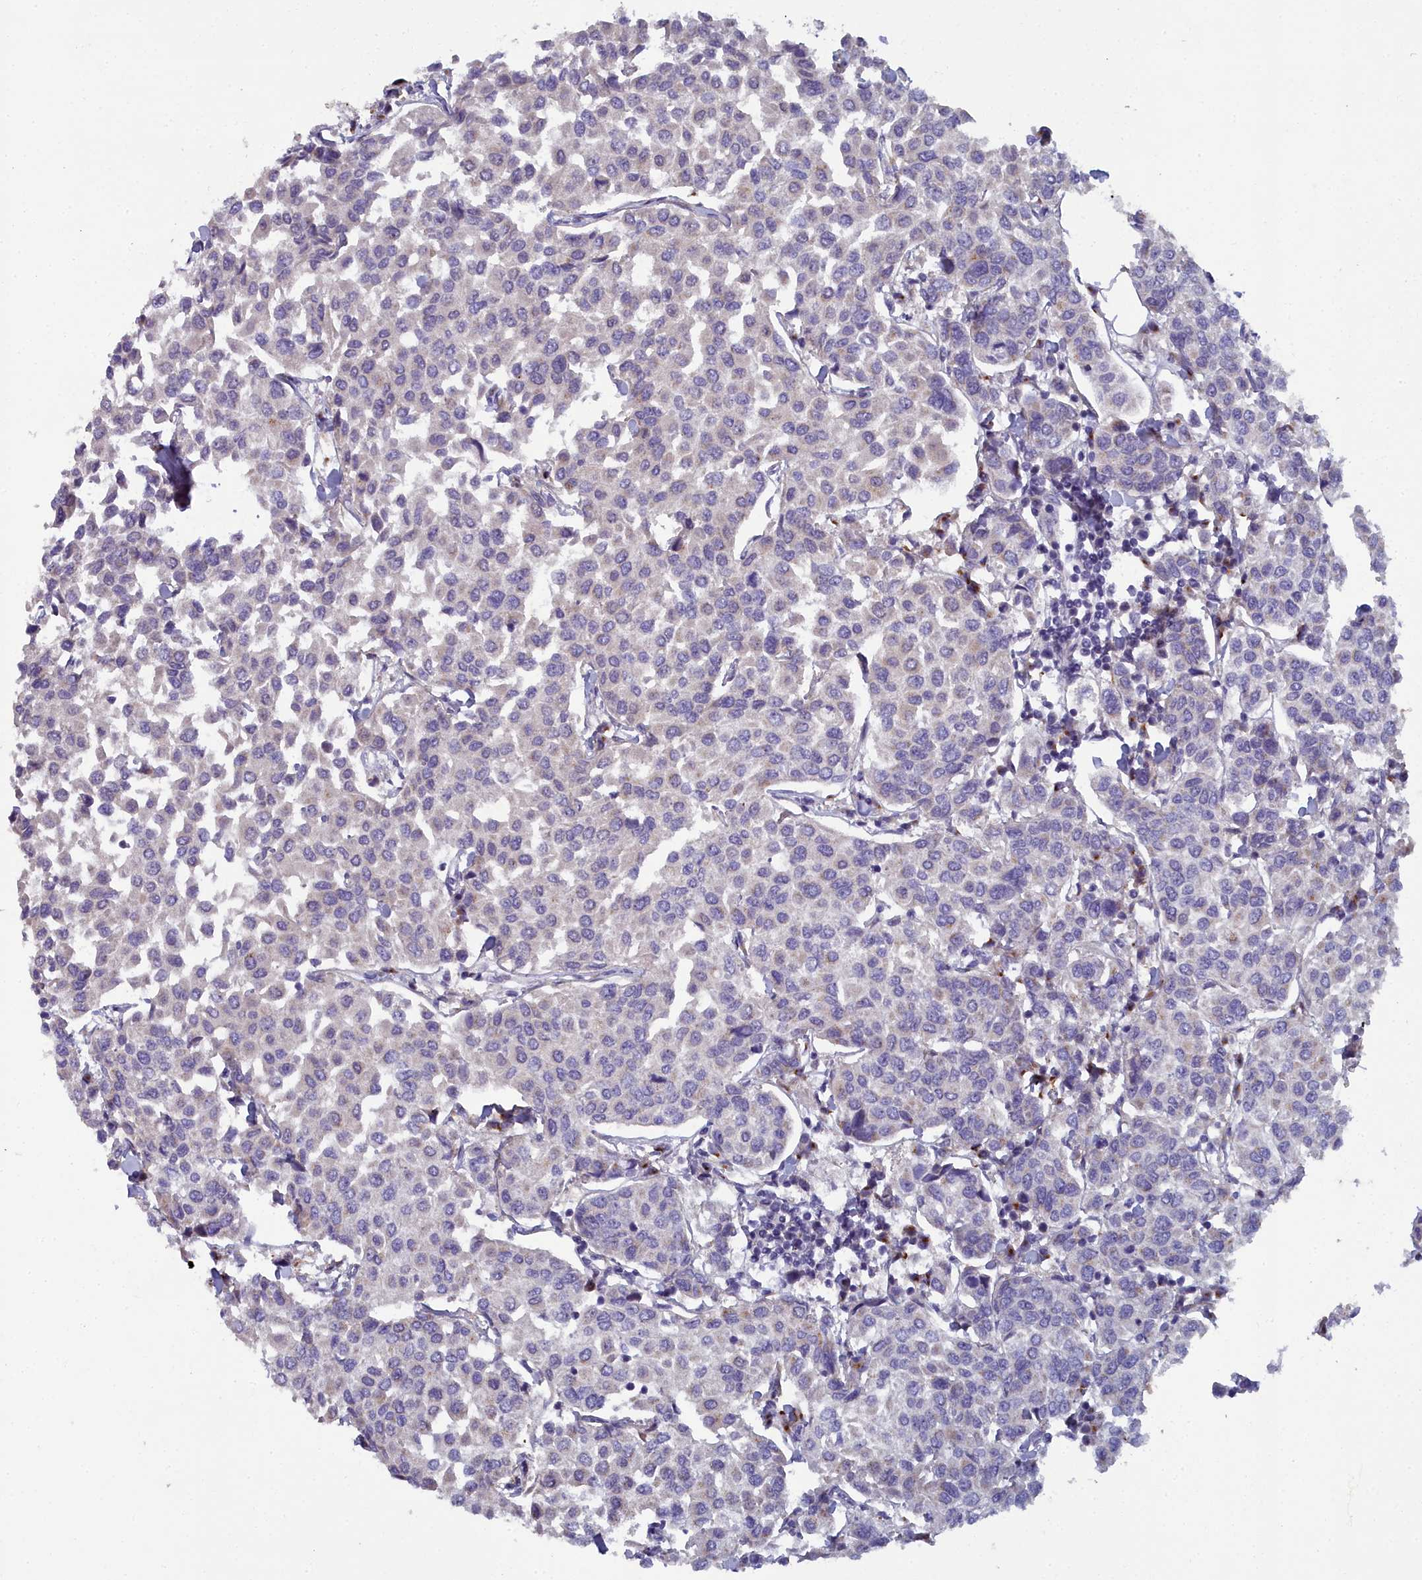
{"staining": {"intensity": "negative", "quantity": "none", "location": "none"}, "tissue": "breast cancer", "cell_type": "Tumor cells", "image_type": "cancer", "snomed": [{"axis": "morphology", "description": "Duct carcinoma"}, {"axis": "topography", "description": "Breast"}], "caption": "There is no significant staining in tumor cells of breast cancer.", "gene": "B9D2", "patient": {"sex": "female", "age": 55}}